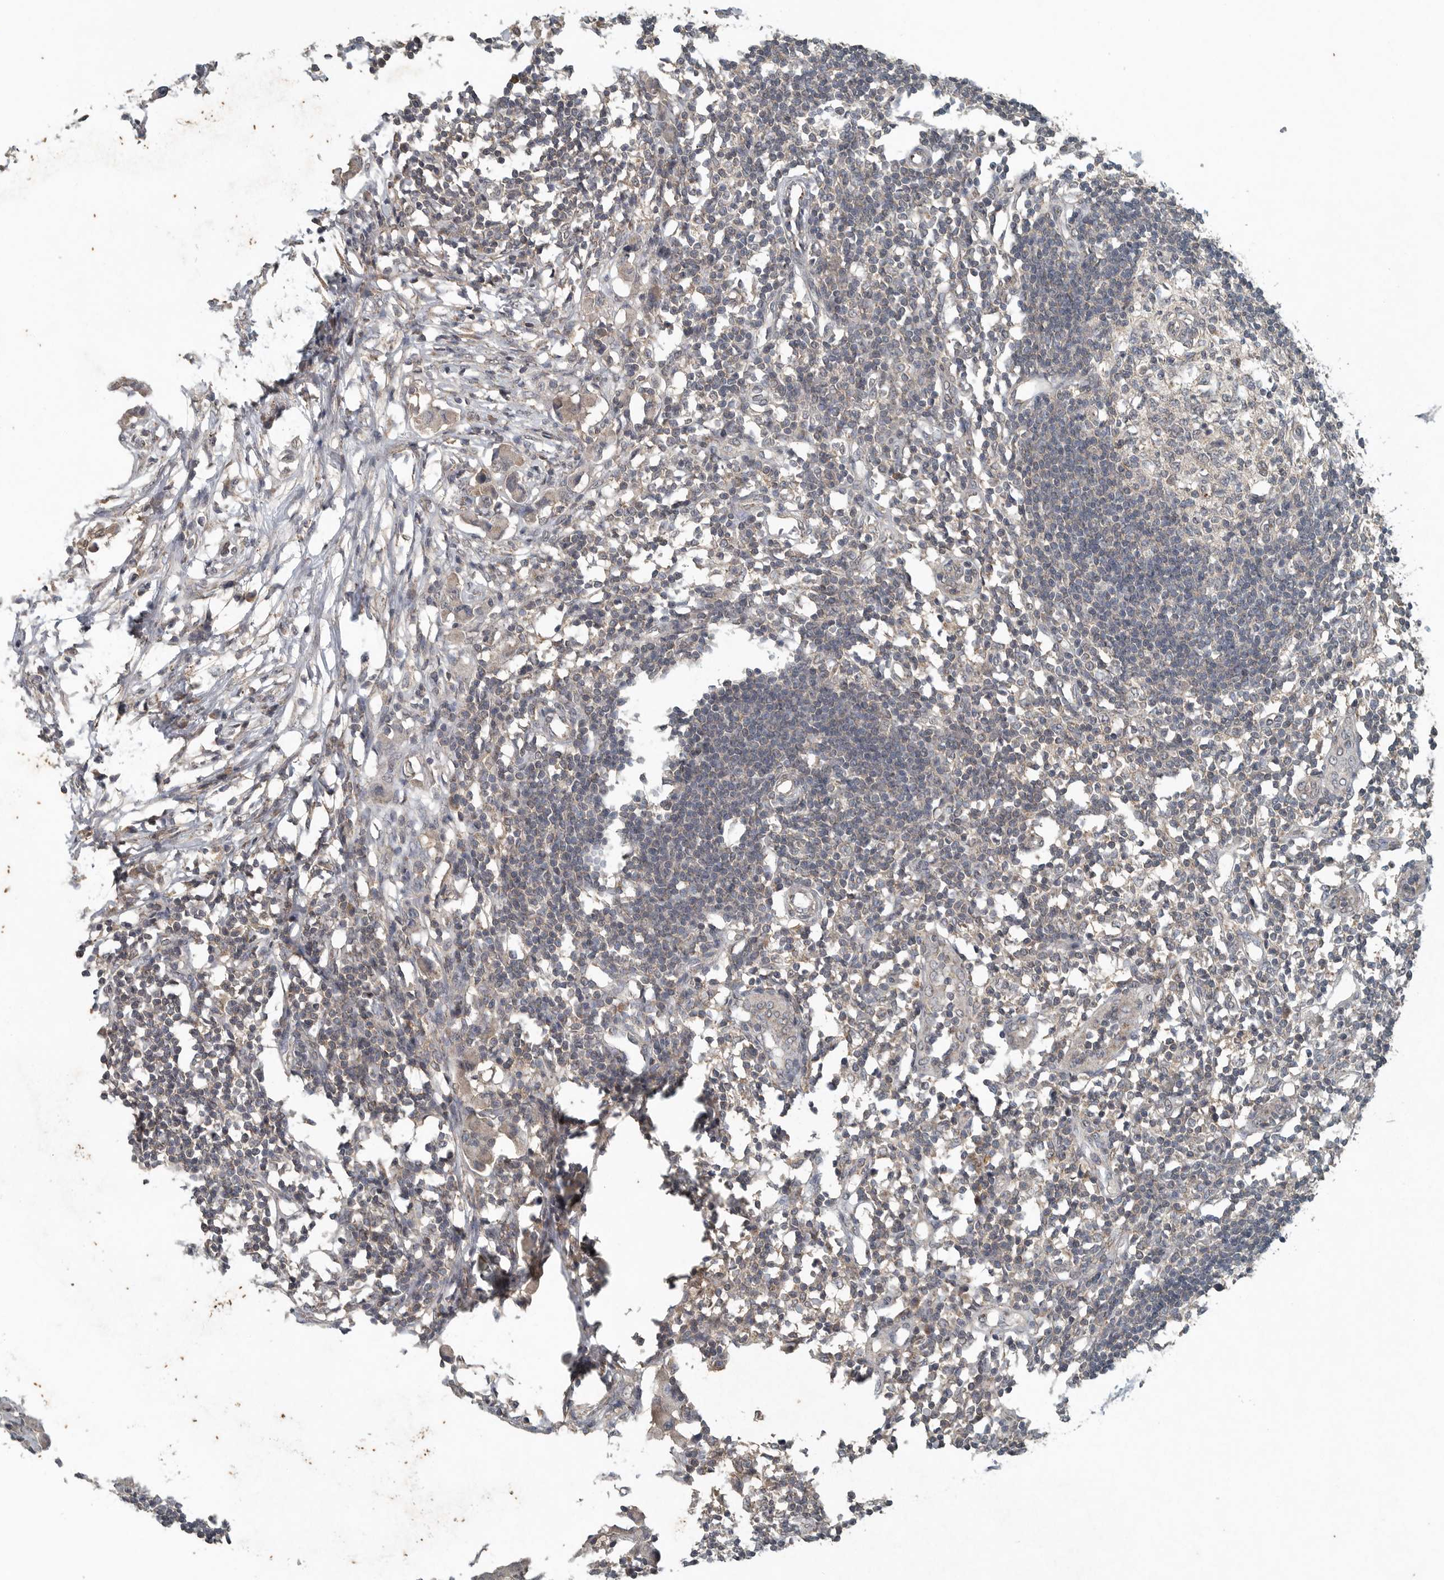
{"staining": {"intensity": "weak", "quantity": "25%-75%", "location": "cytoplasmic/membranous"}, "tissue": "lymph node", "cell_type": "Germinal center cells", "image_type": "normal", "snomed": [{"axis": "morphology", "description": "Normal tissue, NOS"}, {"axis": "morphology", "description": "Malignant melanoma, Metastatic site"}, {"axis": "topography", "description": "Lymph node"}], "caption": "Protein staining exhibits weak cytoplasmic/membranous expression in about 25%-75% of germinal center cells in benign lymph node.", "gene": "IL6ST", "patient": {"sex": "male", "age": 41}}